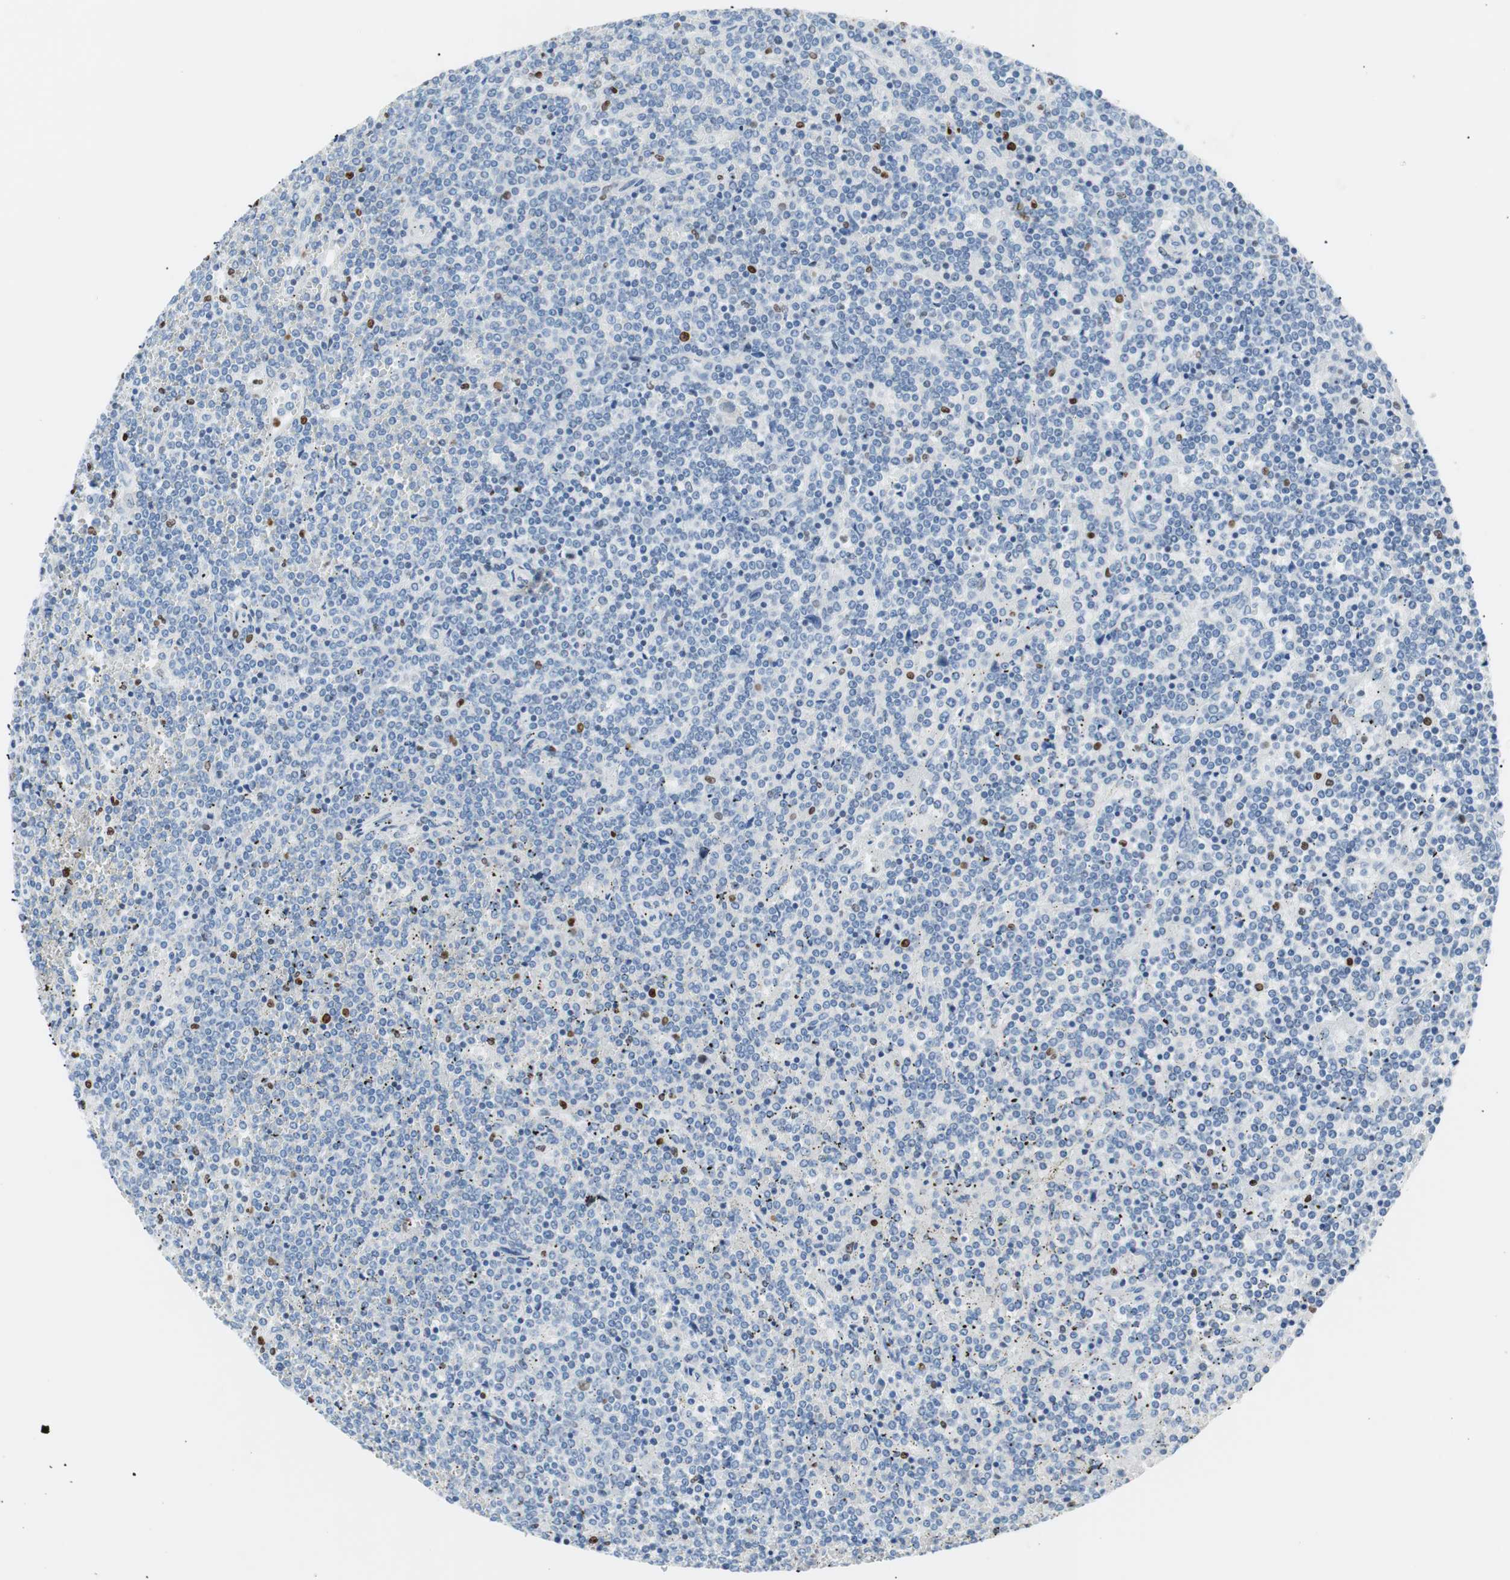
{"staining": {"intensity": "moderate", "quantity": "<25%", "location": "nuclear"}, "tissue": "lymphoma", "cell_type": "Tumor cells", "image_type": "cancer", "snomed": [{"axis": "morphology", "description": "Malignant lymphoma, non-Hodgkin's type, Low grade"}, {"axis": "topography", "description": "Spleen"}], "caption": "Immunohistochemical staining of human malignant lymphoma, non-Hodgkin's type (low-grade) demonstrates moderate nuclear protein positivity in about <25% of tumor cells.", "gene": "CEBPB", "patient": {"sex": "female", "age": 19}}